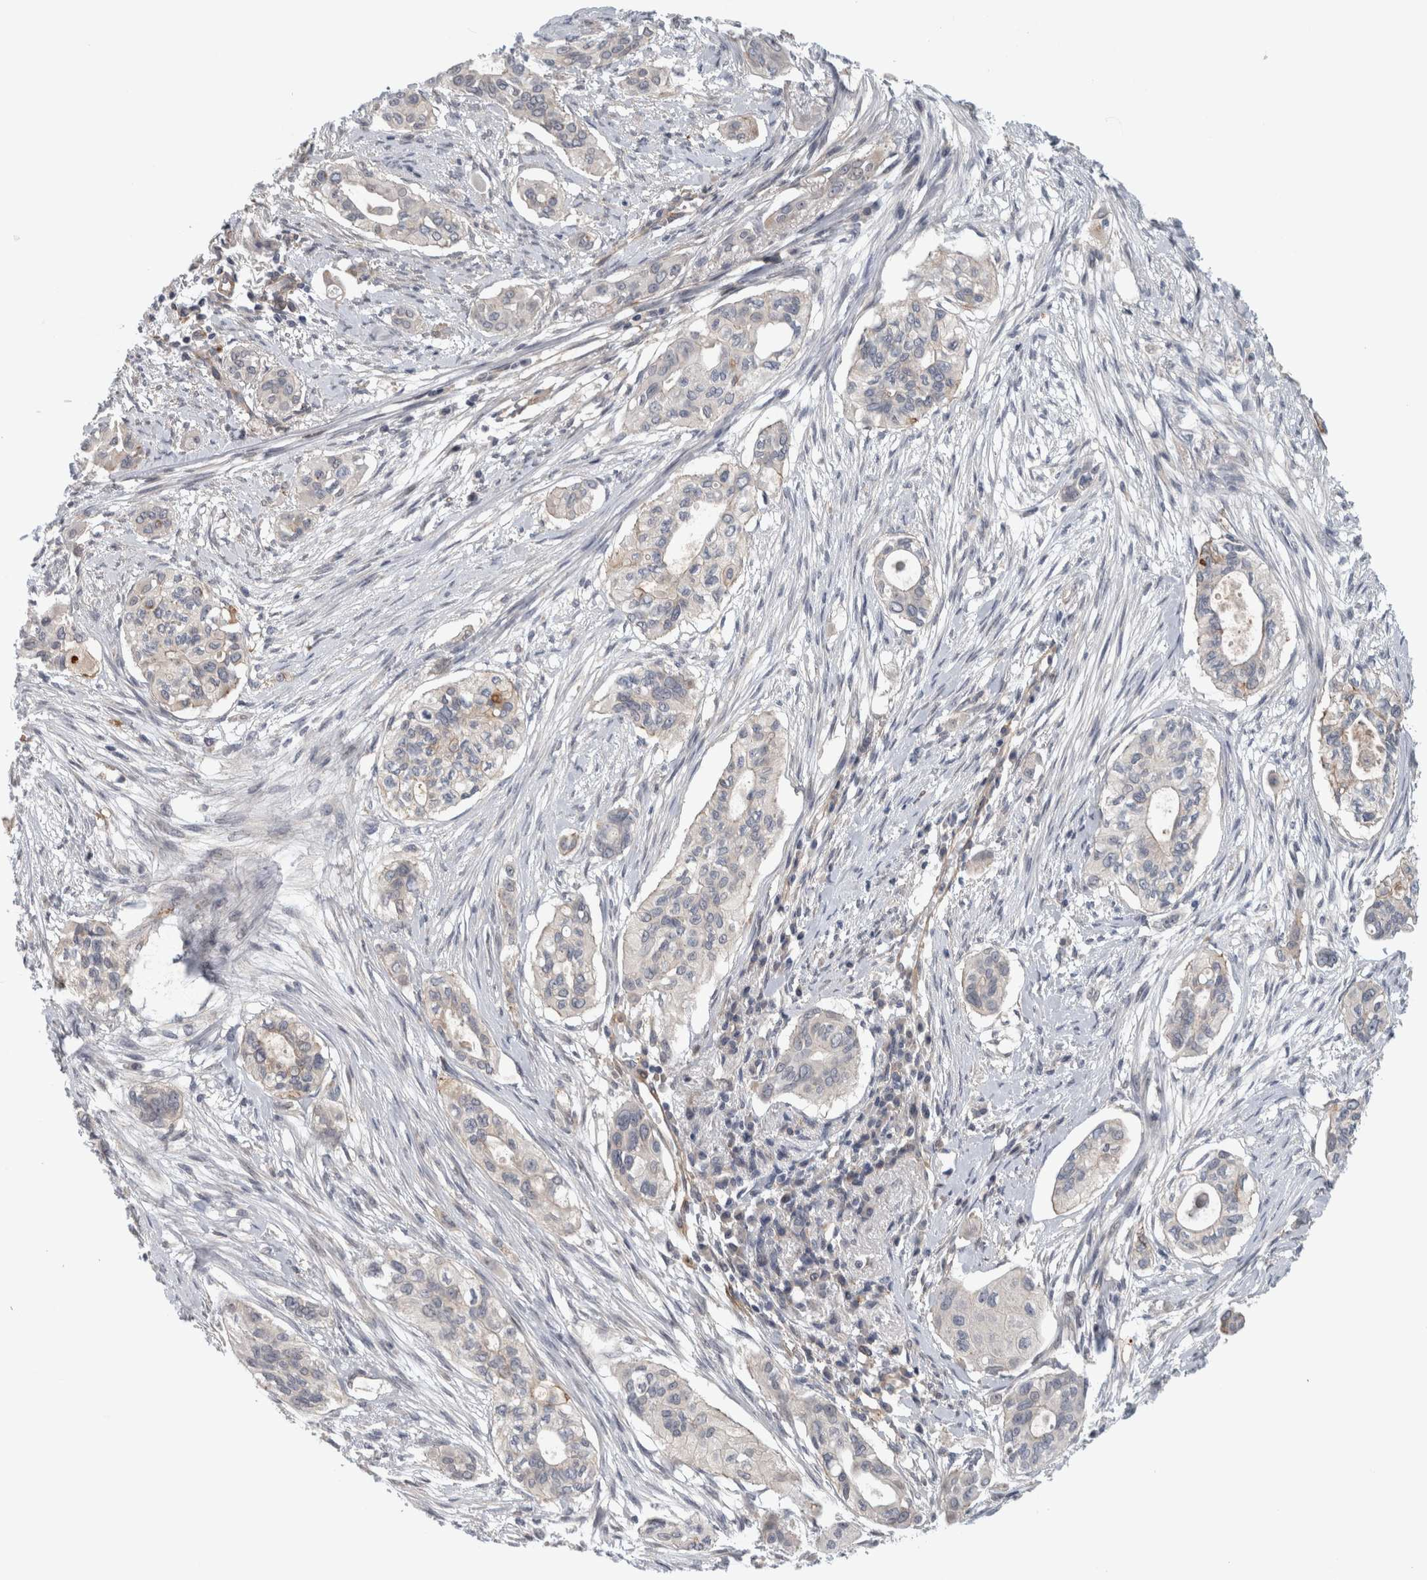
{"staining": {"intensity": "negative", "quantity": "none", "location": "none"}, "tissue": "pancreatic cancer", "cell_type": "Tumor cells", "image_type": "cancer", "snomed": [{"axis": "morphology", "description": "Adenocarcinoma, NOS"}, {"axis": "topography", "description": "Pancreas"}], "caption": "Protein analysis of adenocarcinoma (pancreatic) demonstrates no significant expression in tumor cells.", "gene": "ZNF804B", "patient": {"sex": "female", "age": 60}}